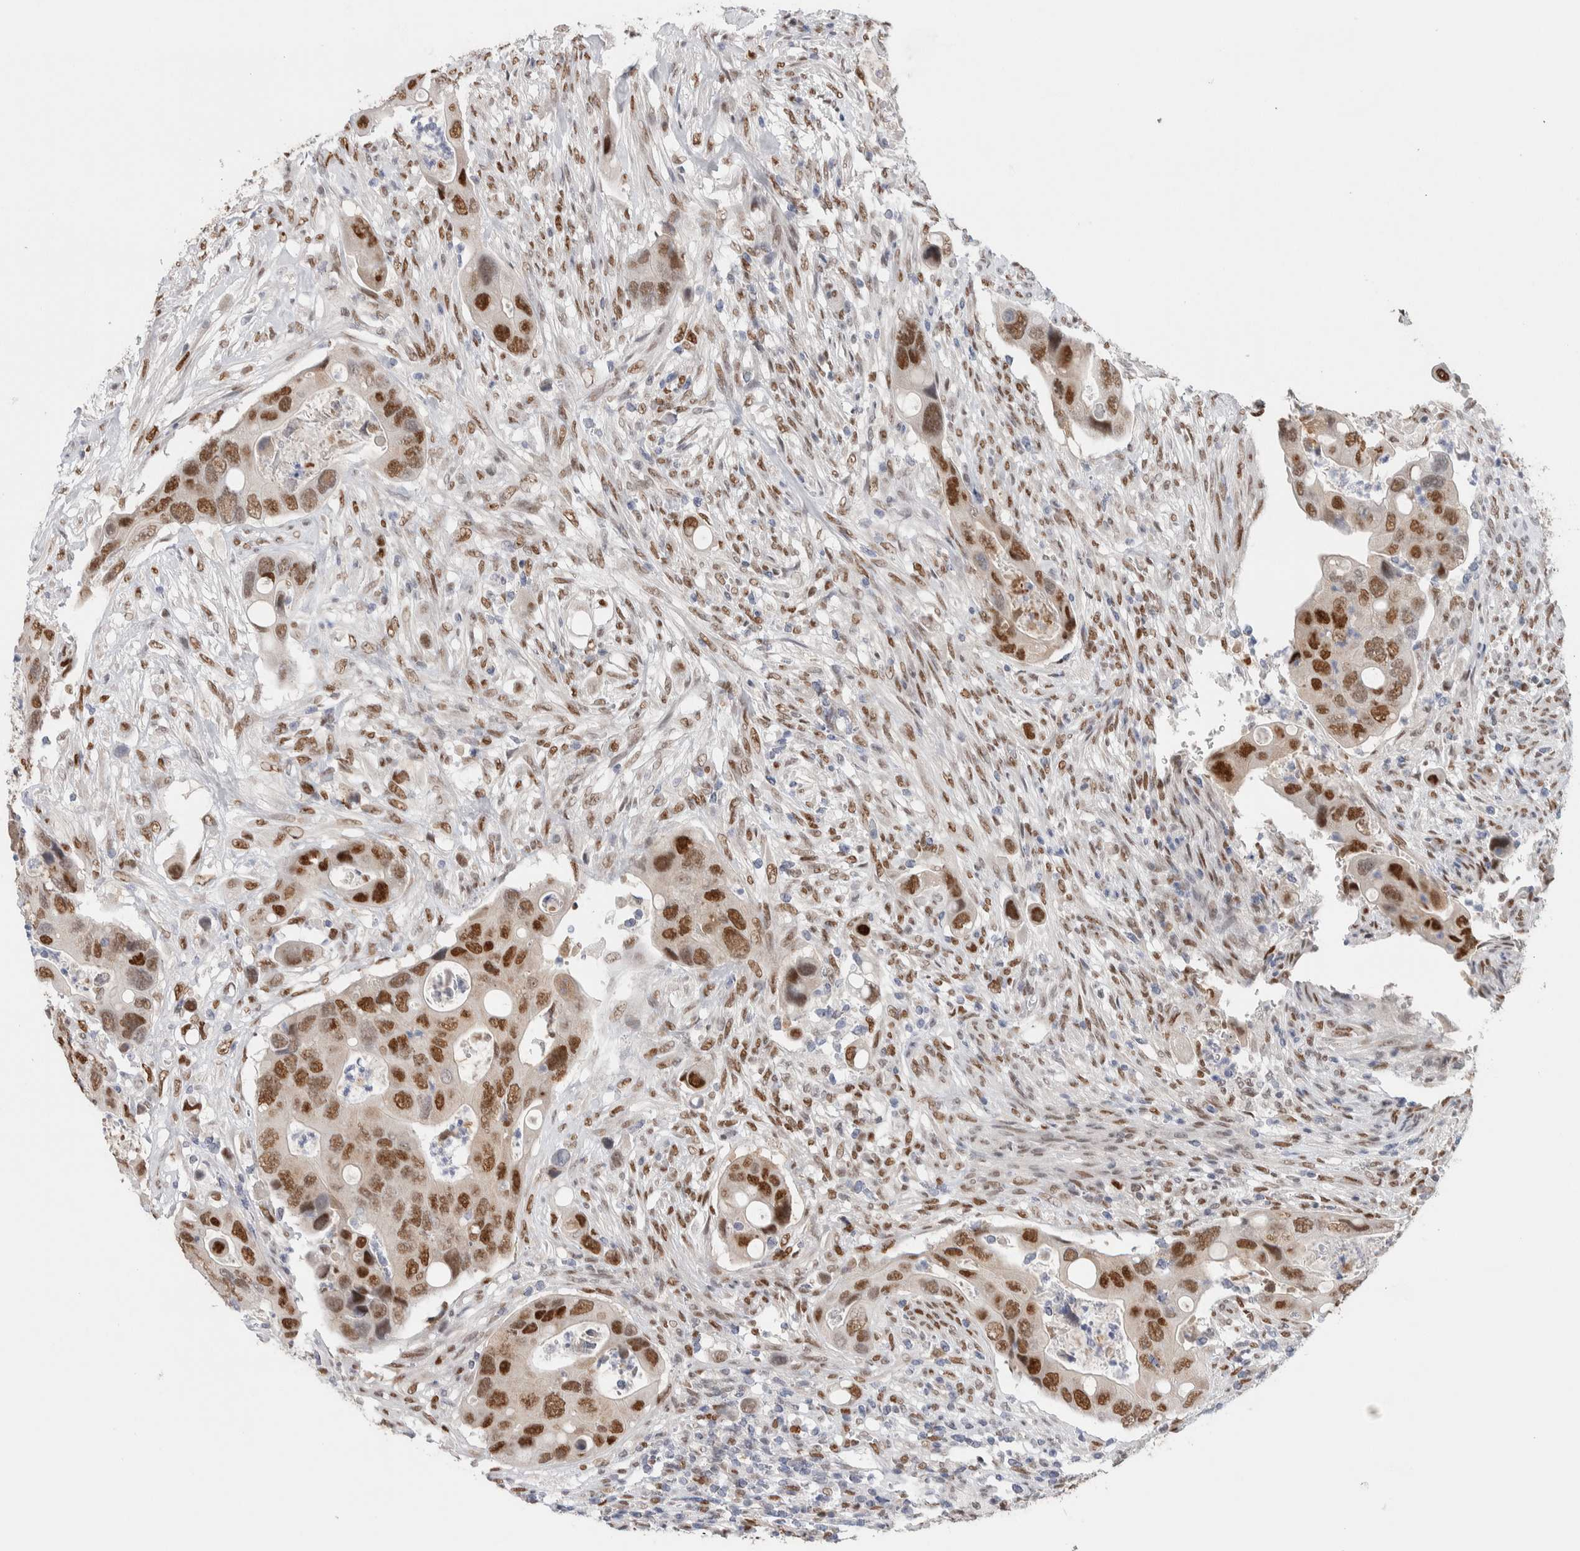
{"staining": {"intensity": "strong", "quantity": ">75%", "location": "nuclear"}, "tissue": "colorectal cancer", "cell_type": "Tumor cells", "image_type": "cancer", "snomed": [{"axis": "morphology", "description": "Adenocarcinoma, NOS"}, {"axis": "topography", "description": "Rectum"}], "caption": "The histopathology image reveals immunohistochemical staining of colorectal cancer (adenocarcinoma). There is strong nuclear staining is identified in approximately >75% of tumor cells. (brown staining indicates protein expression, while blue staining denotes nuclei).", "gene": "PRMT1", "patient": {"sex": "female", "age": 57}}